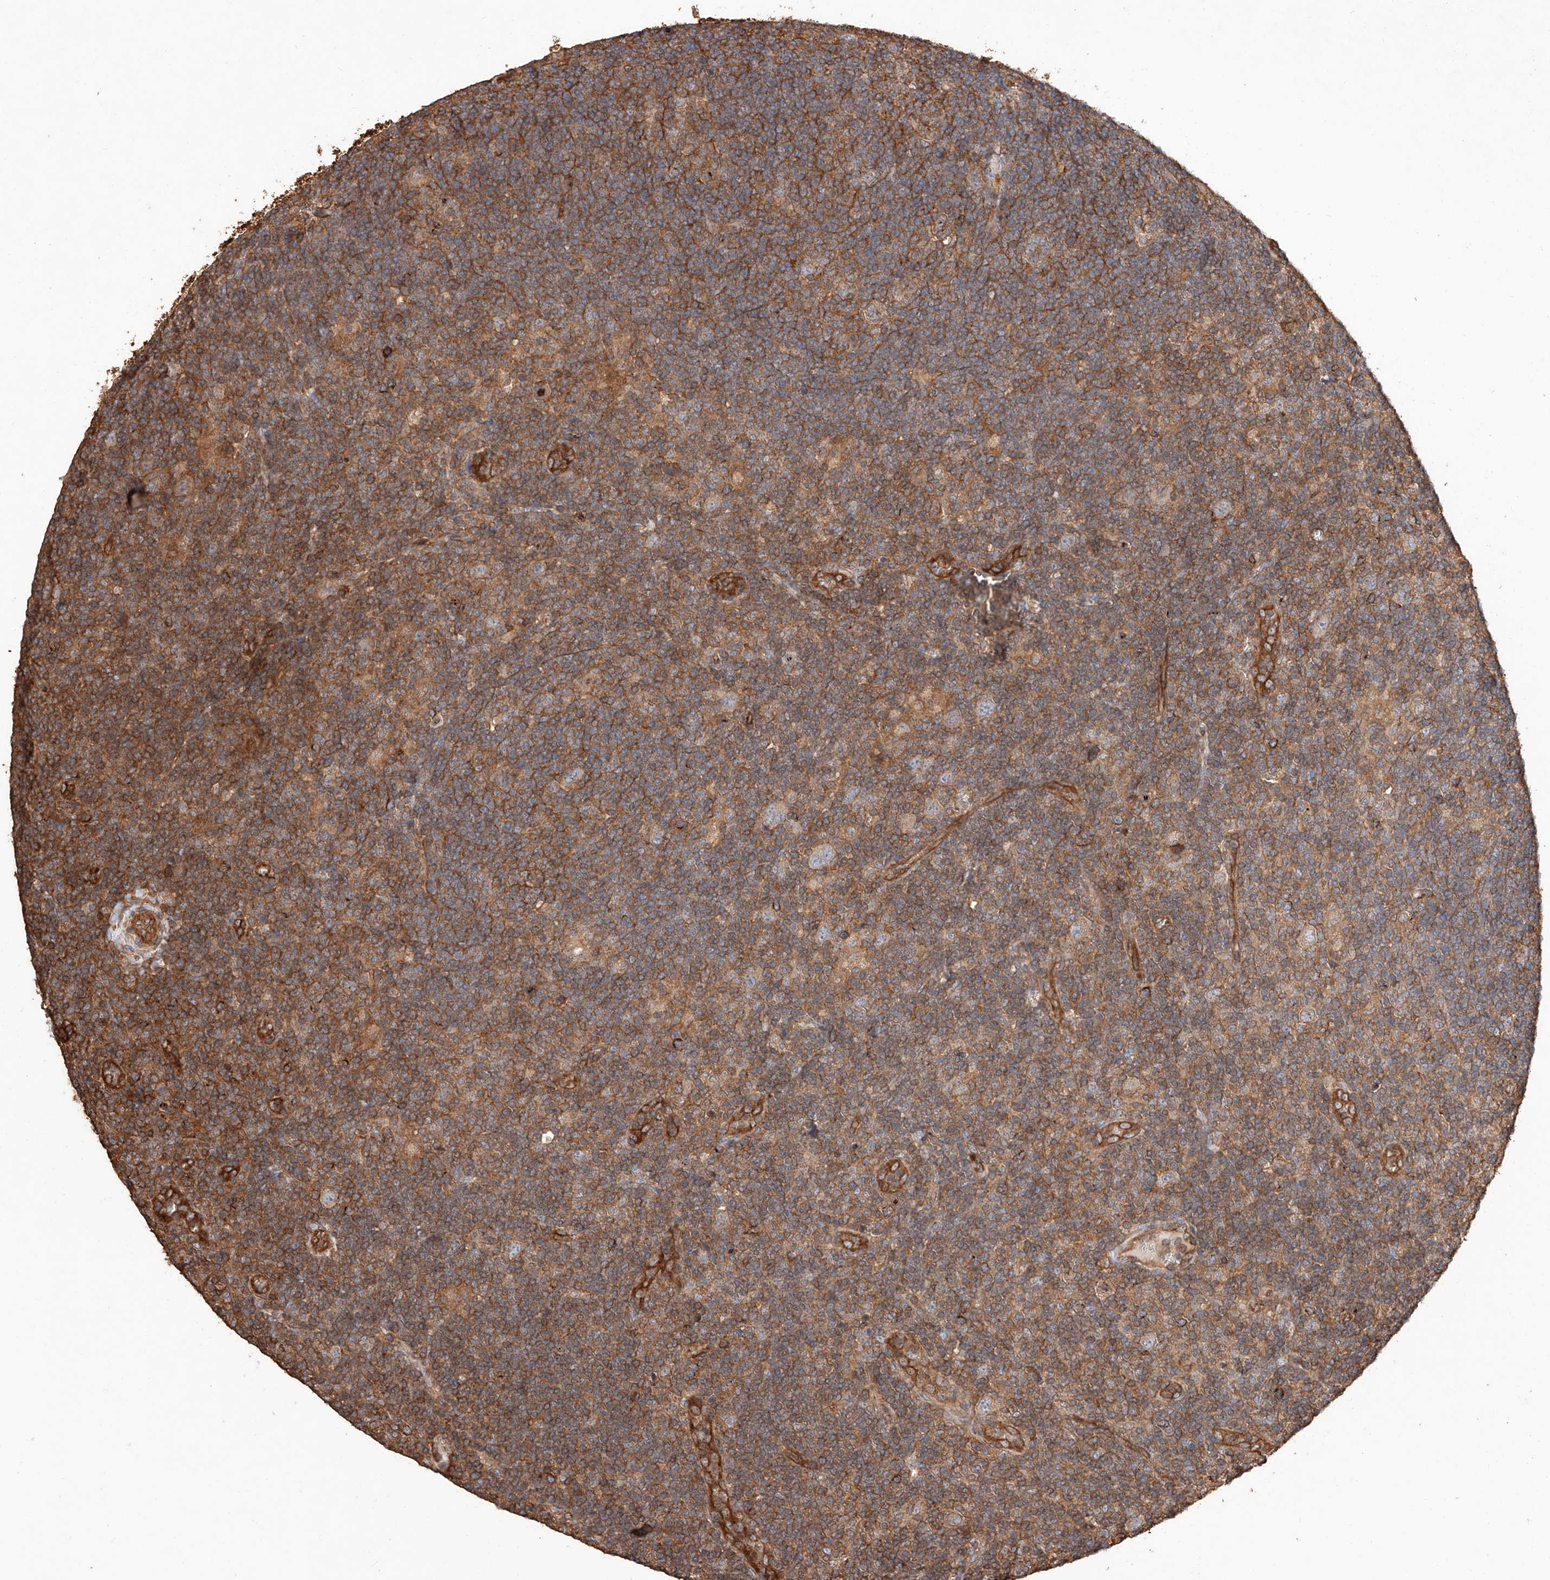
{"staining": {"intensity": "weak", "quantity": "<25%", "location": "cytoplasmic/membranous"}, "tissue": "lymphoma", "cell_type": "Tumor cells", "image_type": "cancer", "snomed": [{"axis": "morphology", "description": "Hodgkin's disease, NOS"}, {"axis": "topography", "description": "Lymph node"}], "caption": "Human Hodgkin's disease stained for a protein using immunohistochemistry exhibits no expression in tumor cells.", "gene": "GHDC", "patient": {"sex": "female", "age": 57}}